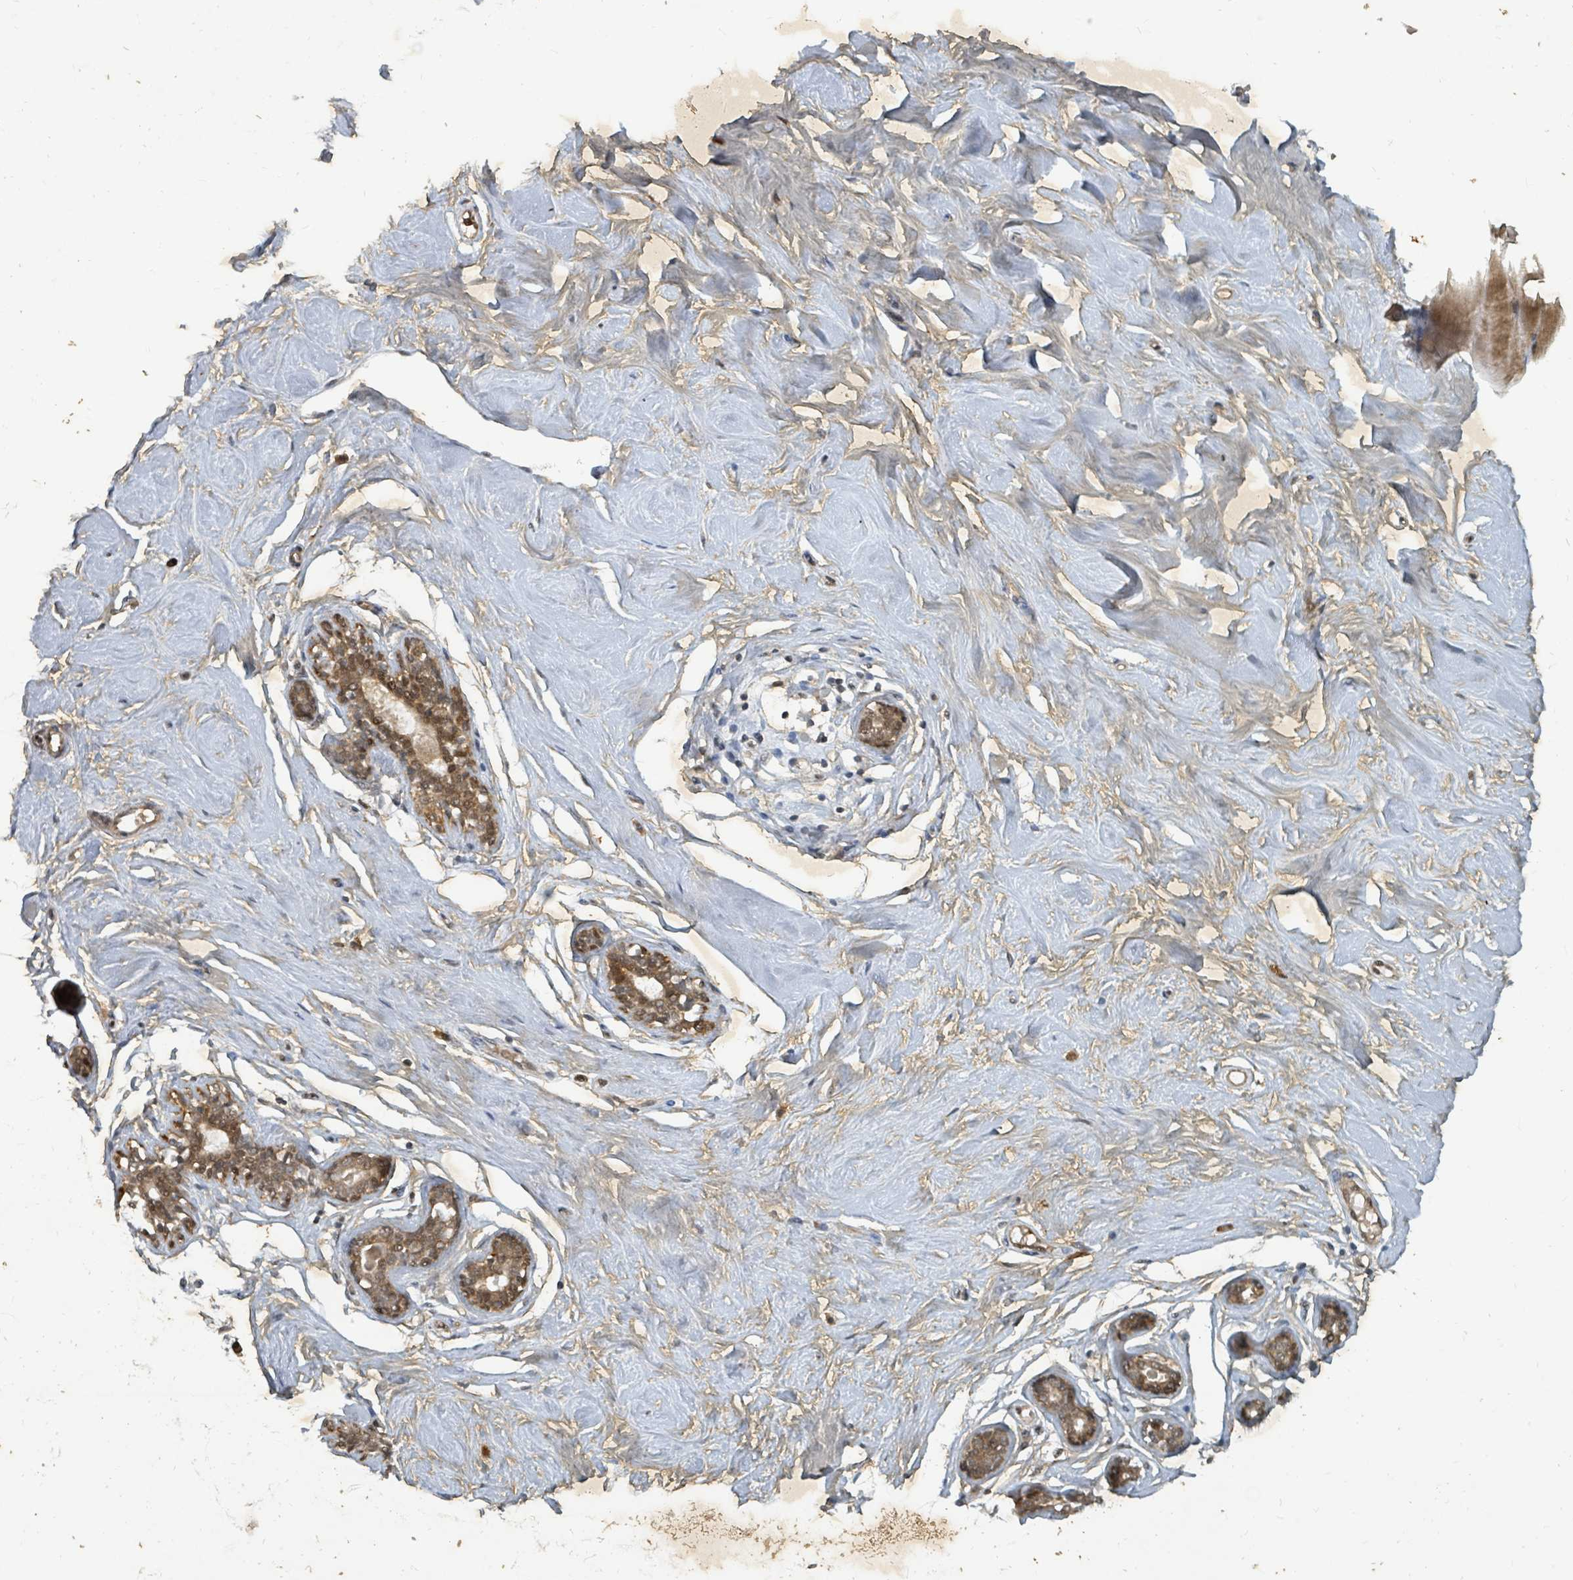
{"staining": {"intensity": "moderate", "quantity": "25%-75%", "location": "cytoplasmic/membranous"}, "tissue": "breast", "cell_type": "Adipocytes", "image_type": "normal", "snomed": [{"axis": "morphology", "description": "Normal tissue, NOS"}, {"axis": "topography", "description": "Breast"}], "caption": "Immunohistochemical staining of normal human breast exhibits 25%-75% levels of moderate cytoplasmic/membranous protein expression in about 25%-75% of adipocytes.", "gene": "KDM4E", "patient": {"sex": "female", "age": 23}}